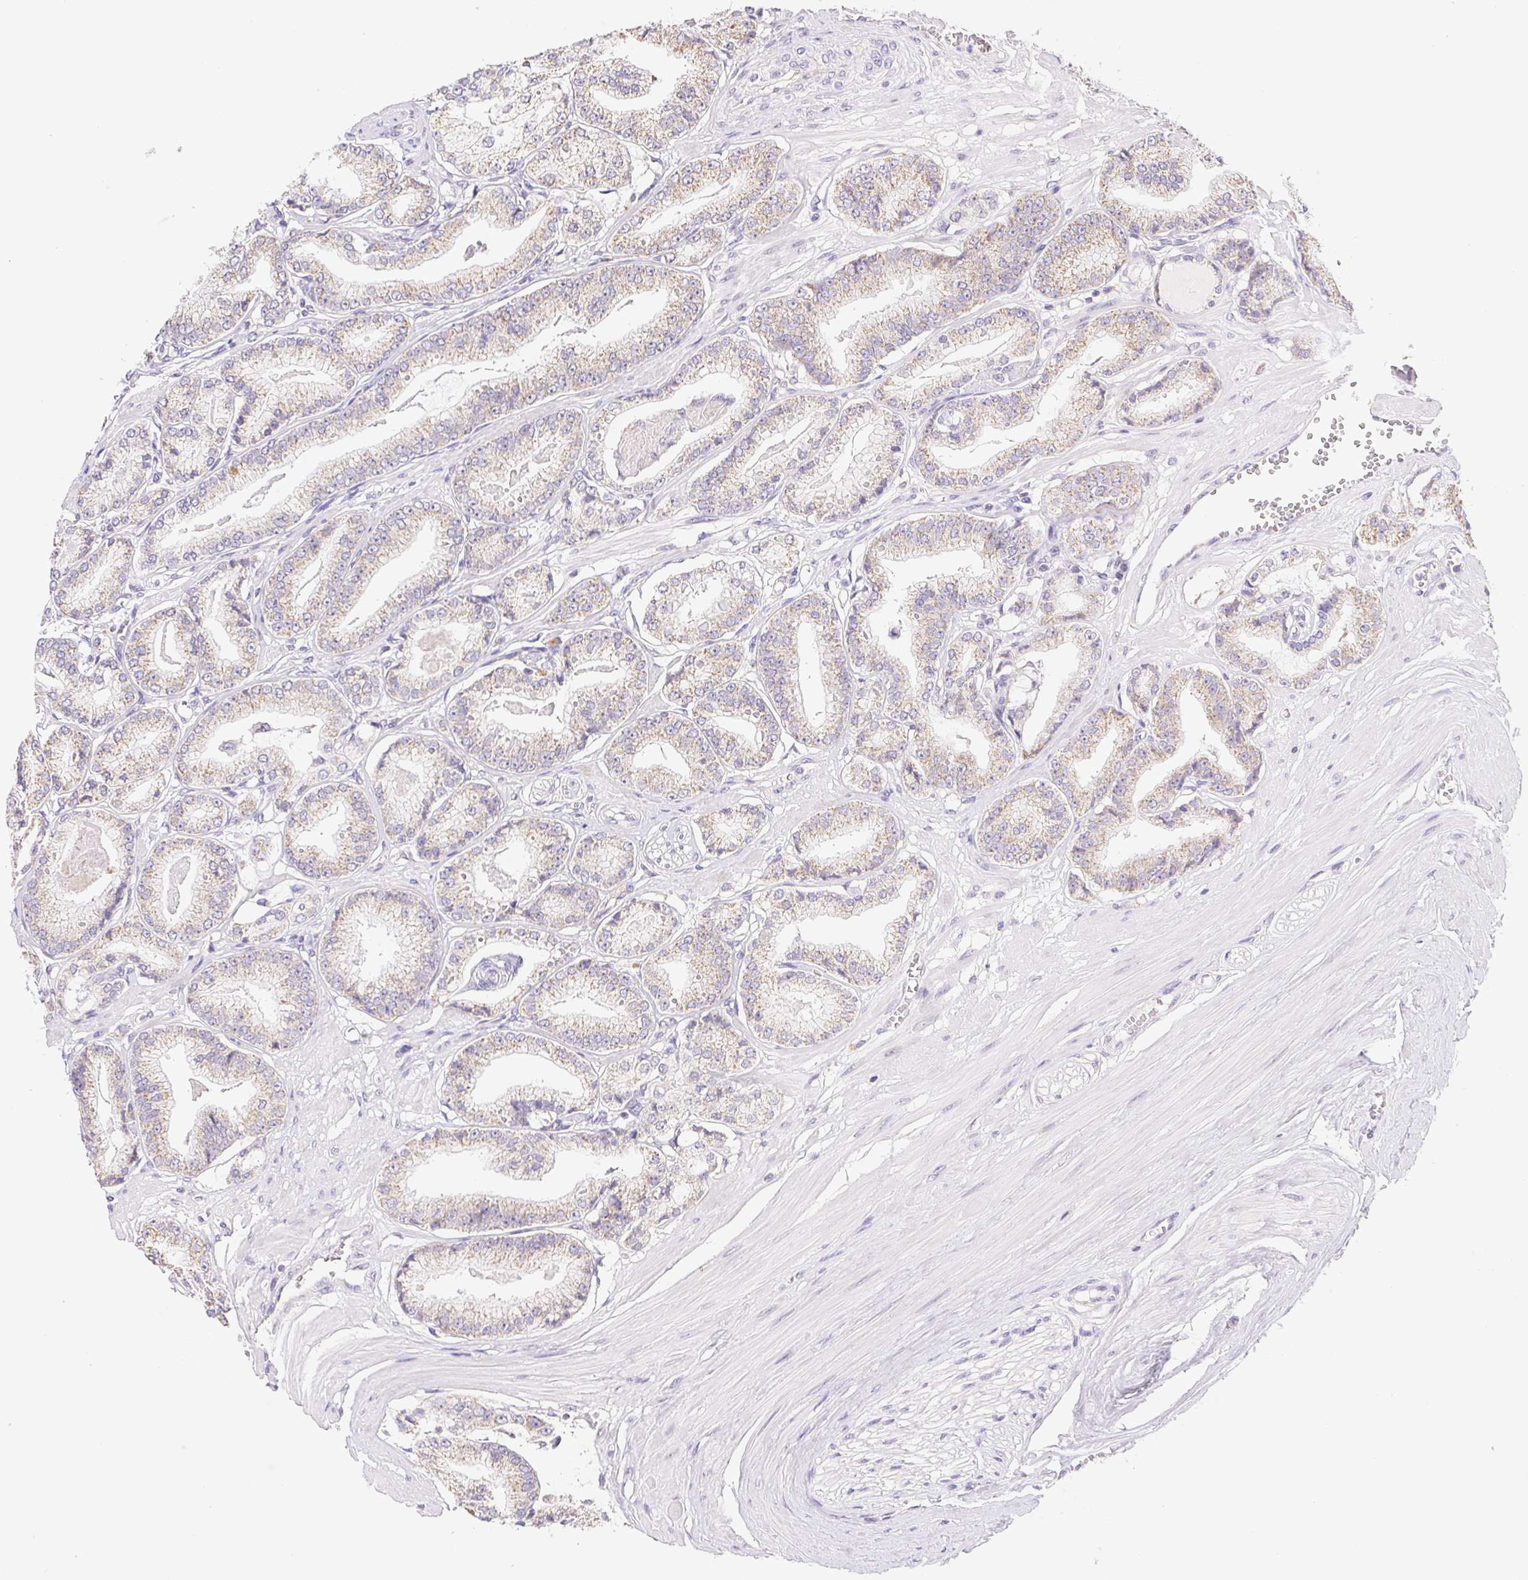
{"staining": {"intensity": "weak", "quantity": ">75%", "location": "cytoplasmic/membranous"}, "tissue": "prostate cancer", "cell_type": "Tumor cells", "image_type": "cancer", "snomed": [{"axis": "morphology", "description": "Adenocarcinoma, High grade"}, {"axis": "topography", "description": "Prostate"}], "caption": "Protein staining of prostate cancer (high-grade adenocarcinoma) tissue exhibits weak cytoplasmic/membranous staining in approximately >75% of tumor cells.", "gene": "FKBP6", "patient": {"sex": "male", "age": 71}}